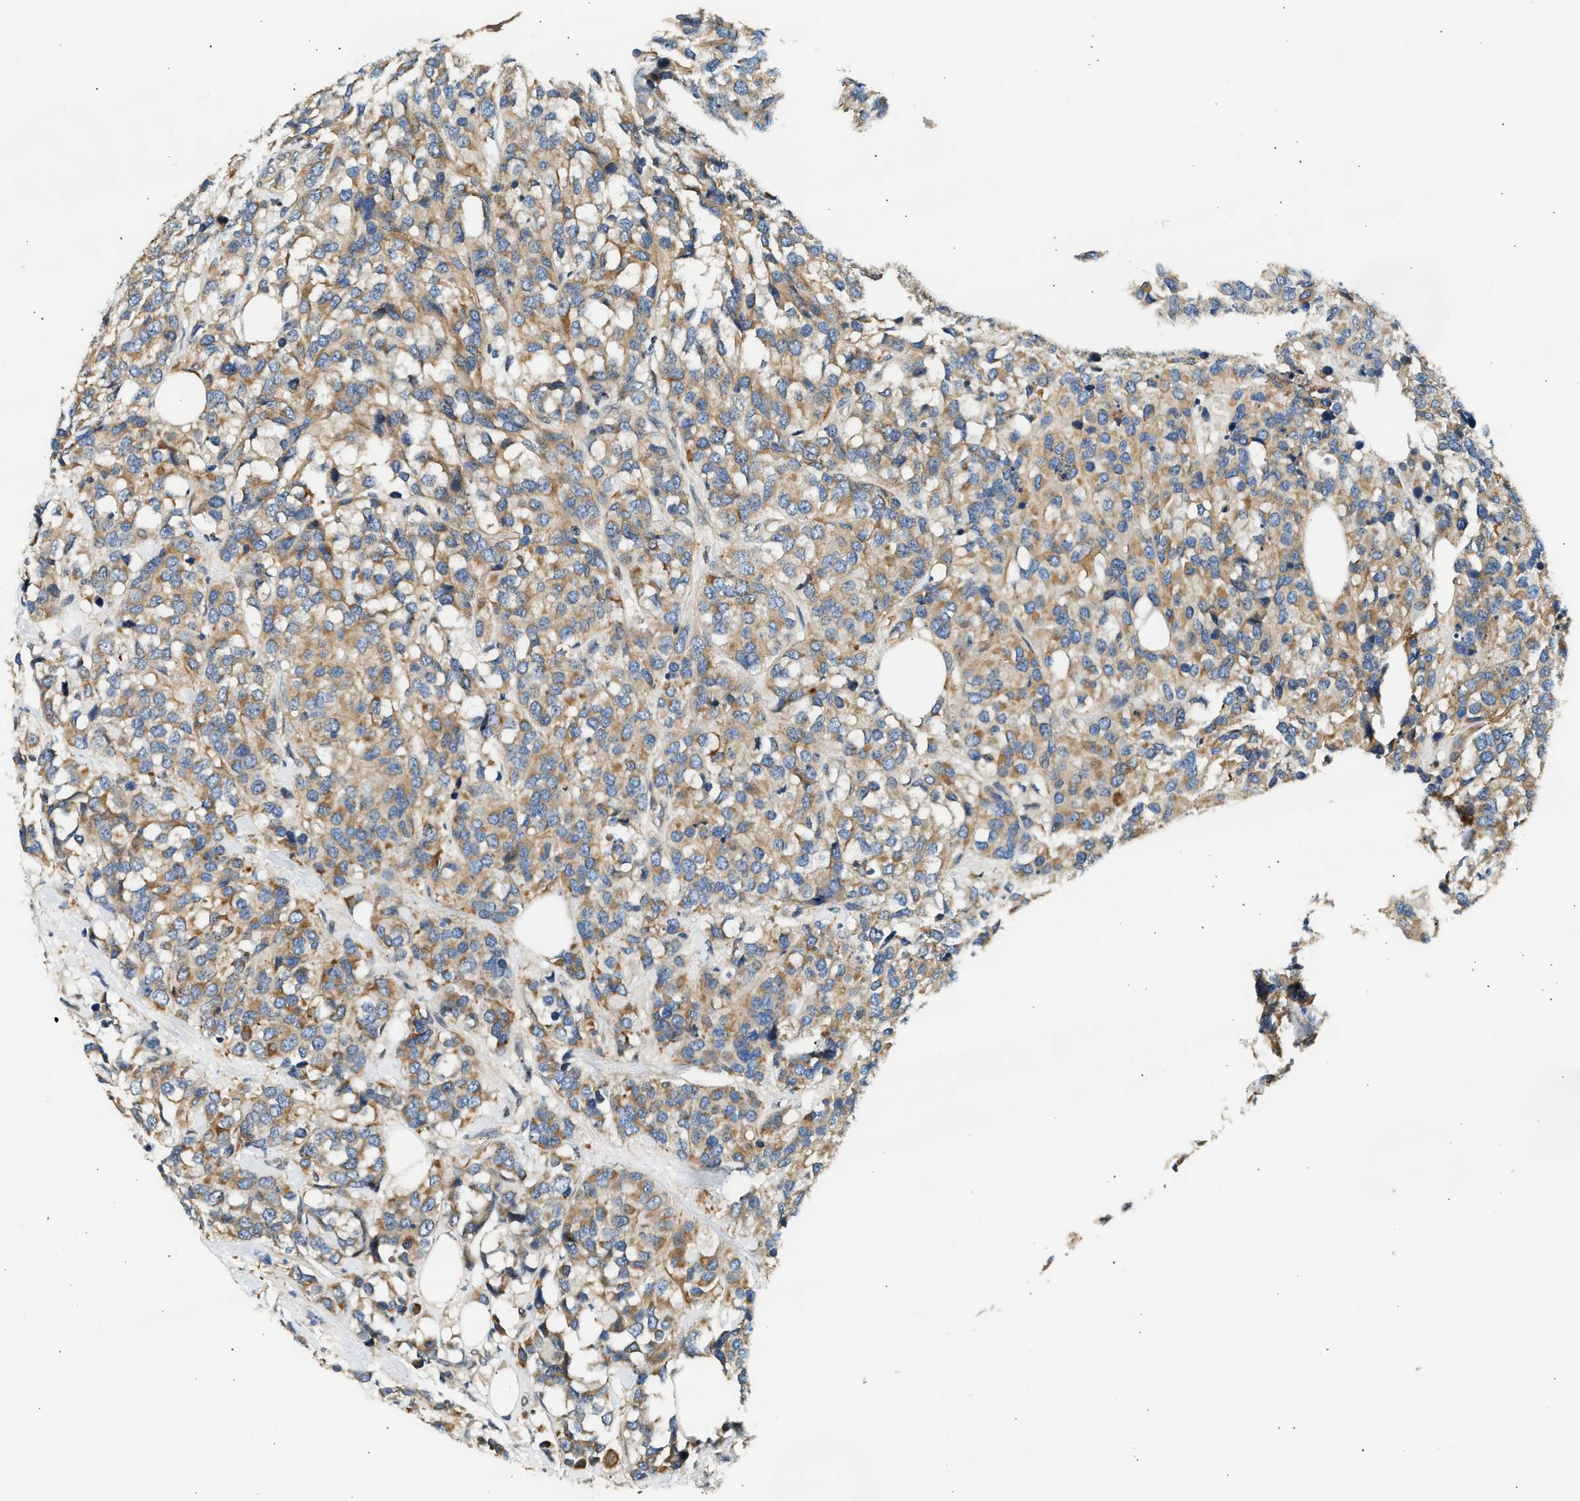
{"staining": {"intensity": "moderate", "quantity": ">75%", "location": "cytoplasmic/membranous"}, "tissue": "breast cancer", "cell_type": "Tumor cells", "image_type": "cancer", "snomed": [{"axis": "morphology", "description": "Lobular carcinoma"}, {"axis": "topography", "description": "Breast"}], "caption": "An immunohistochemistry (IHC) photomicrograph of tumor tissue is shown. Protein staining in brown shows moderate cytoplasmic/membranous positivity in lobular carcinoma (breast) within tumor cells.", "gene": "WDR31", "patient": {"sex": "female", "age": 59}}